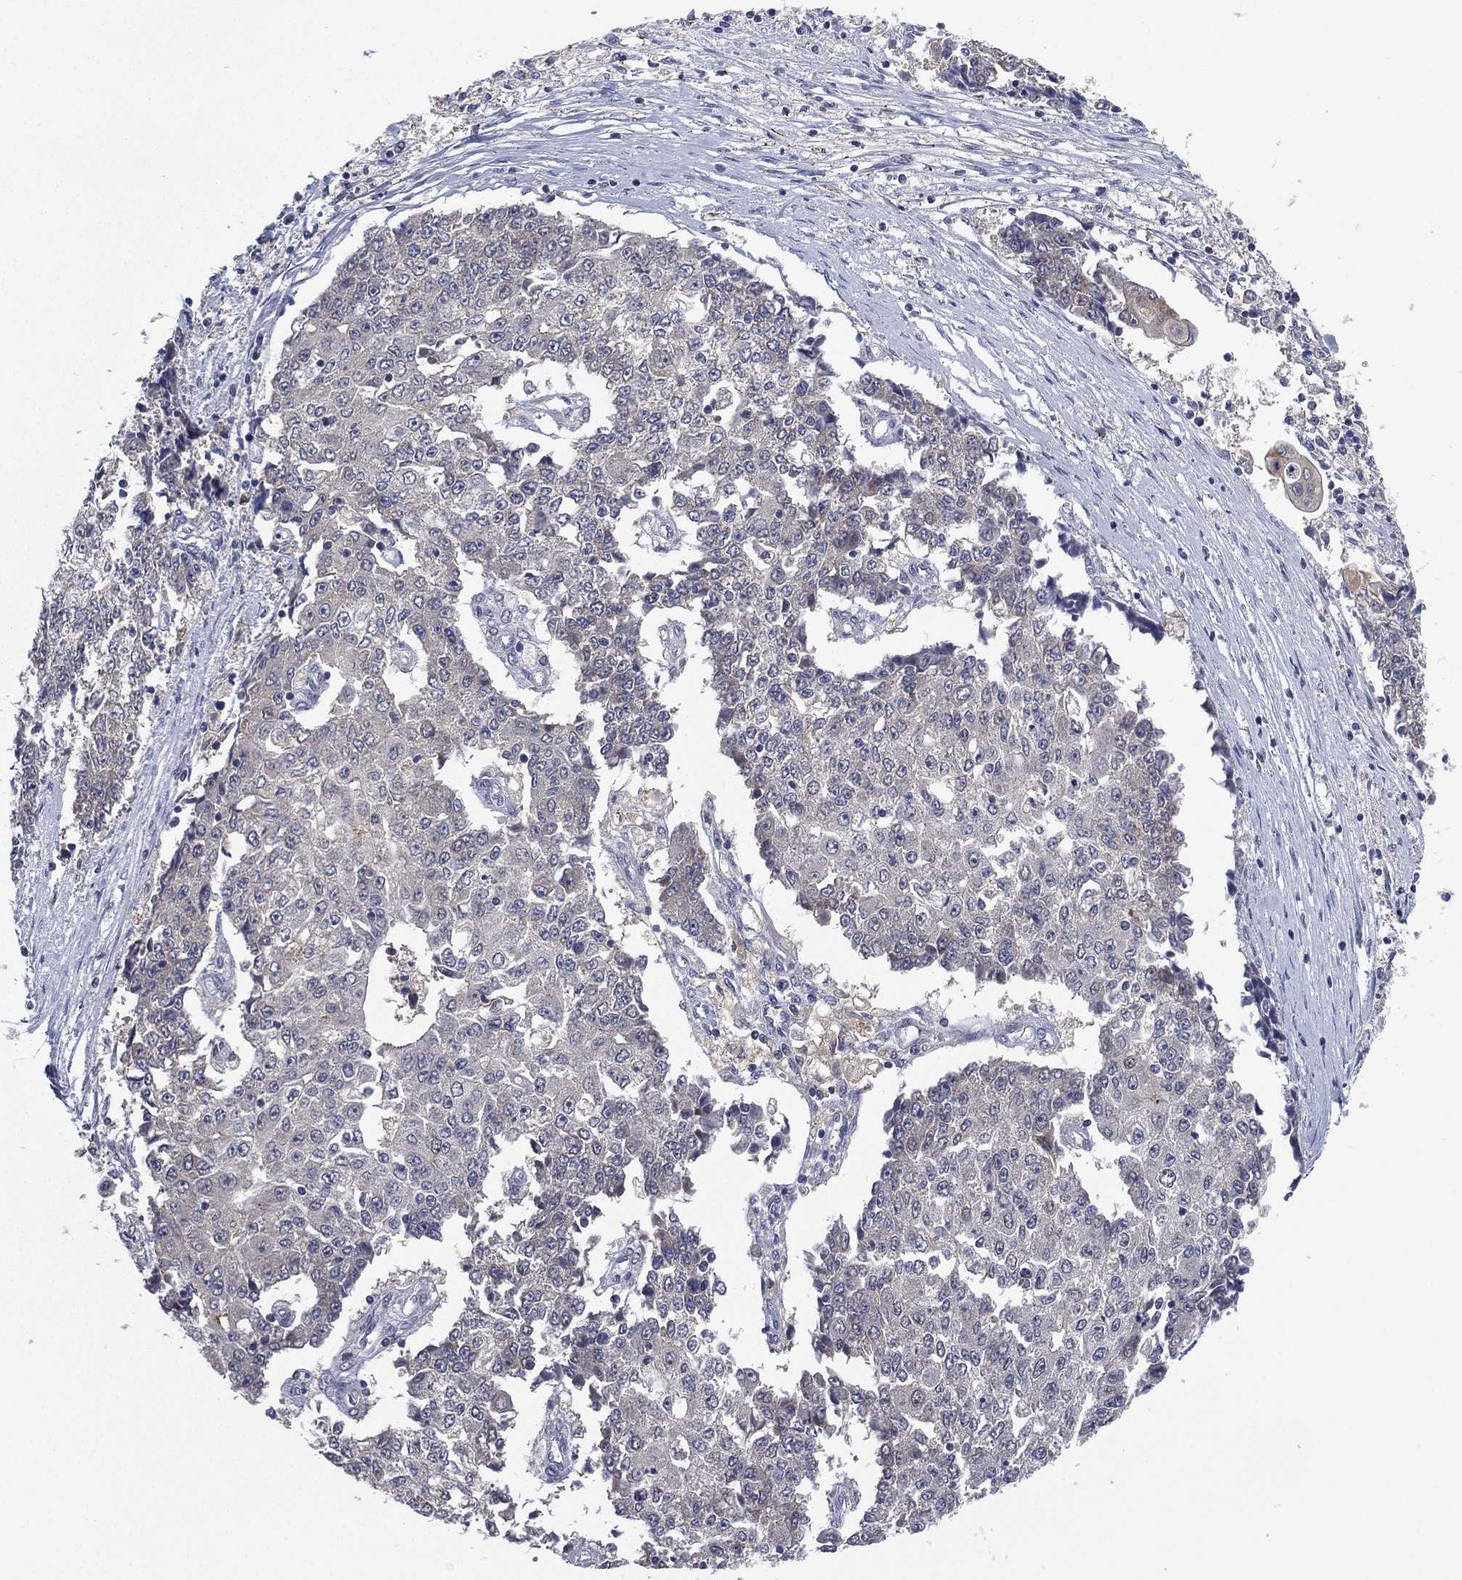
{"staining": {"intensity": "negative", "quantity": "none", "location": "none"}, "tissue": "ovarian cancer", "cell_type": "Tumor cells", "image_type": "cancer", "snomed": [{"axis": "morphology", "description": "Carcinoma, endometroid"}, {"axis": "topography", "description": "Ovary"}], "caption": "This is an immunohistochemistry micrograph of human ovarian cancer. There is no expression in tumor cells.", "gene": "MPP7", "patient": {"sex": "female", "age": 42}}